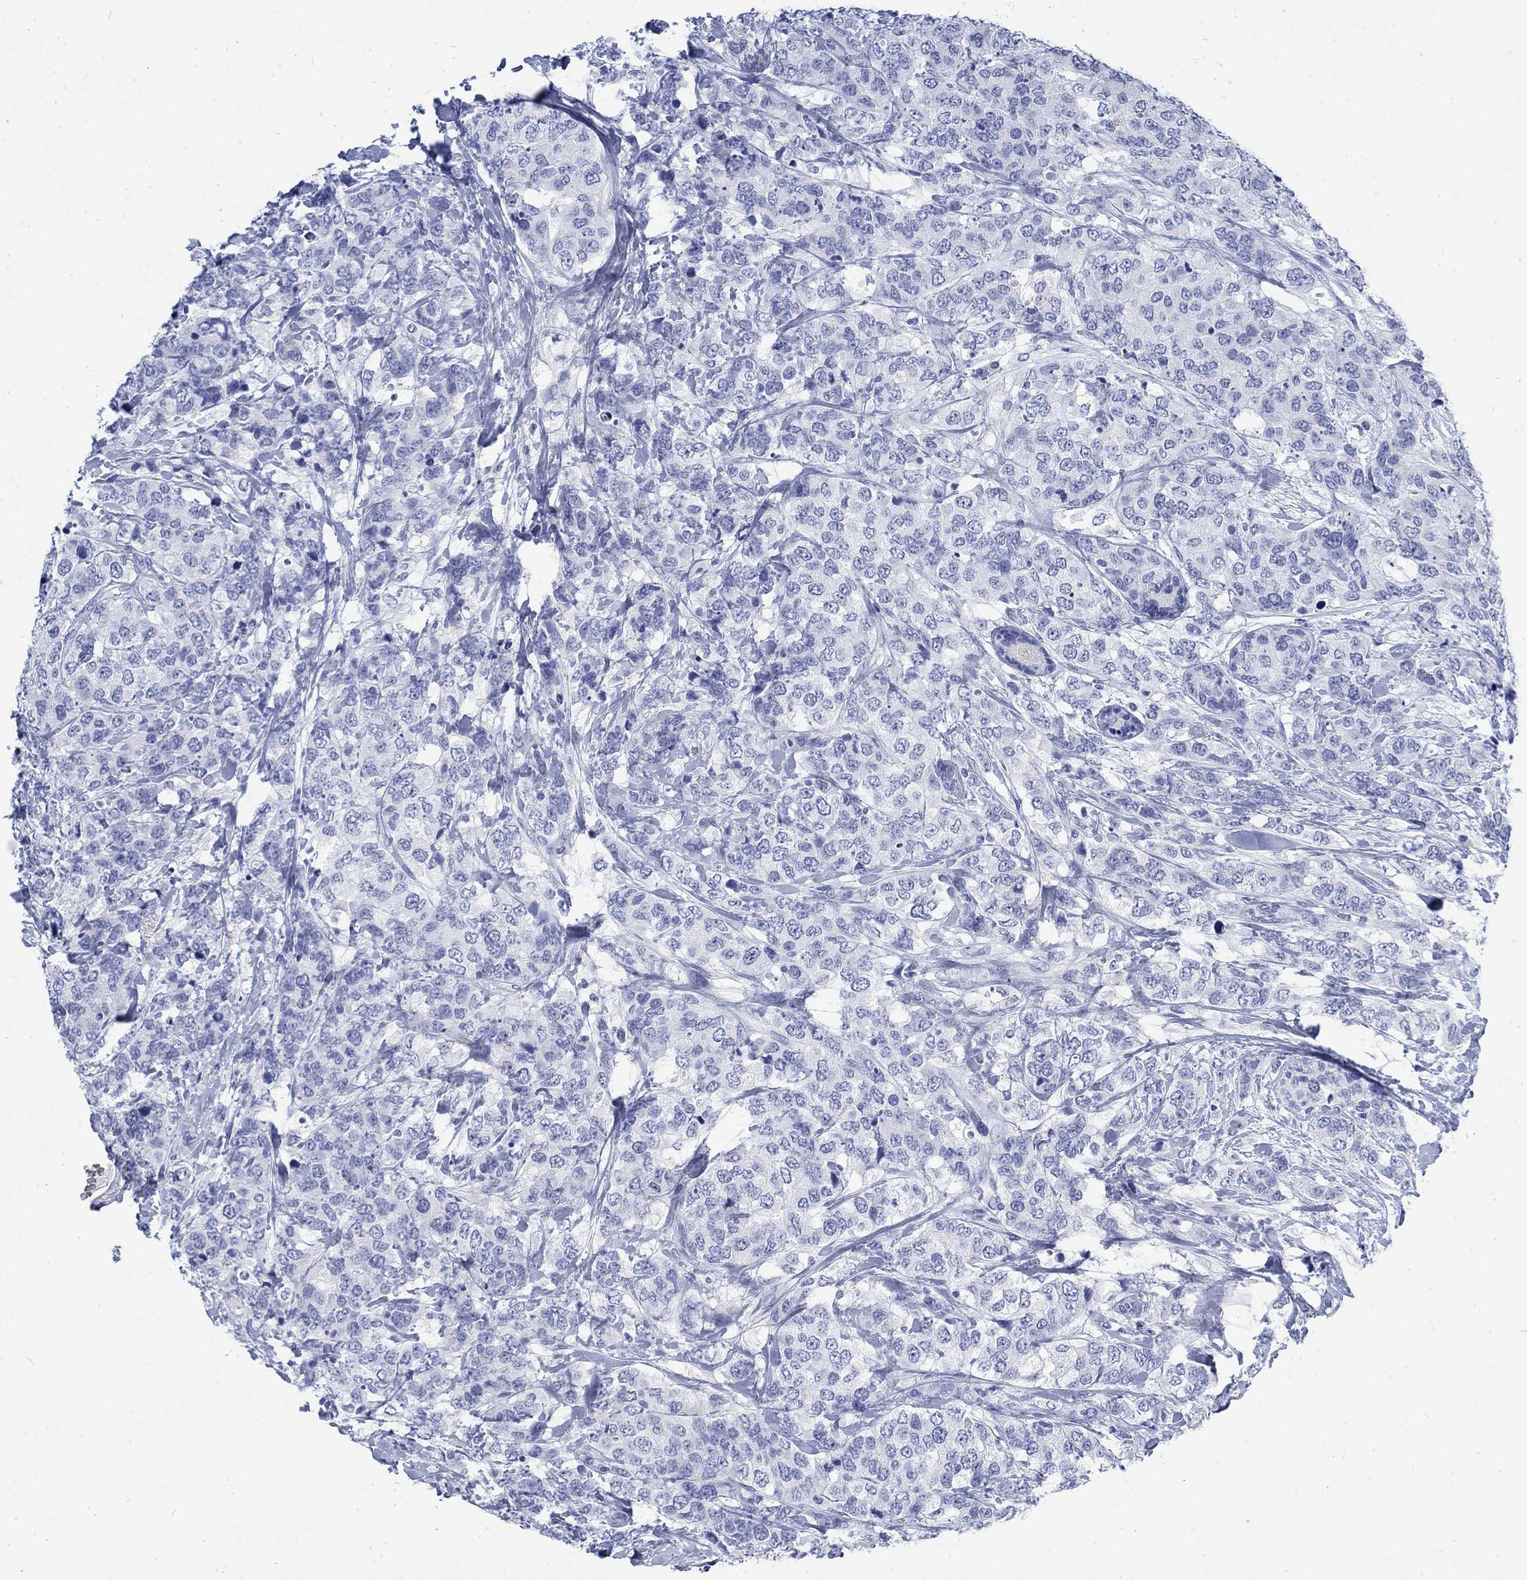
{"staining": {"intensity": "negative", "quantity": "none", "location": "none"}, "tissue": "breast cancer", "cell_type": "Tumor cells", "image_type": "cancer", "snomed": [{"axis": "morphology", "description": "Lobular carcinoma"}, {"axis": "topography", "description": "Breast"}], "caption": "IHC of human breast lobular carcinoma demonstrates no expression in tumor cells.", "gene": "KRT76", "patient": {"sex": "female", "age": 59}}